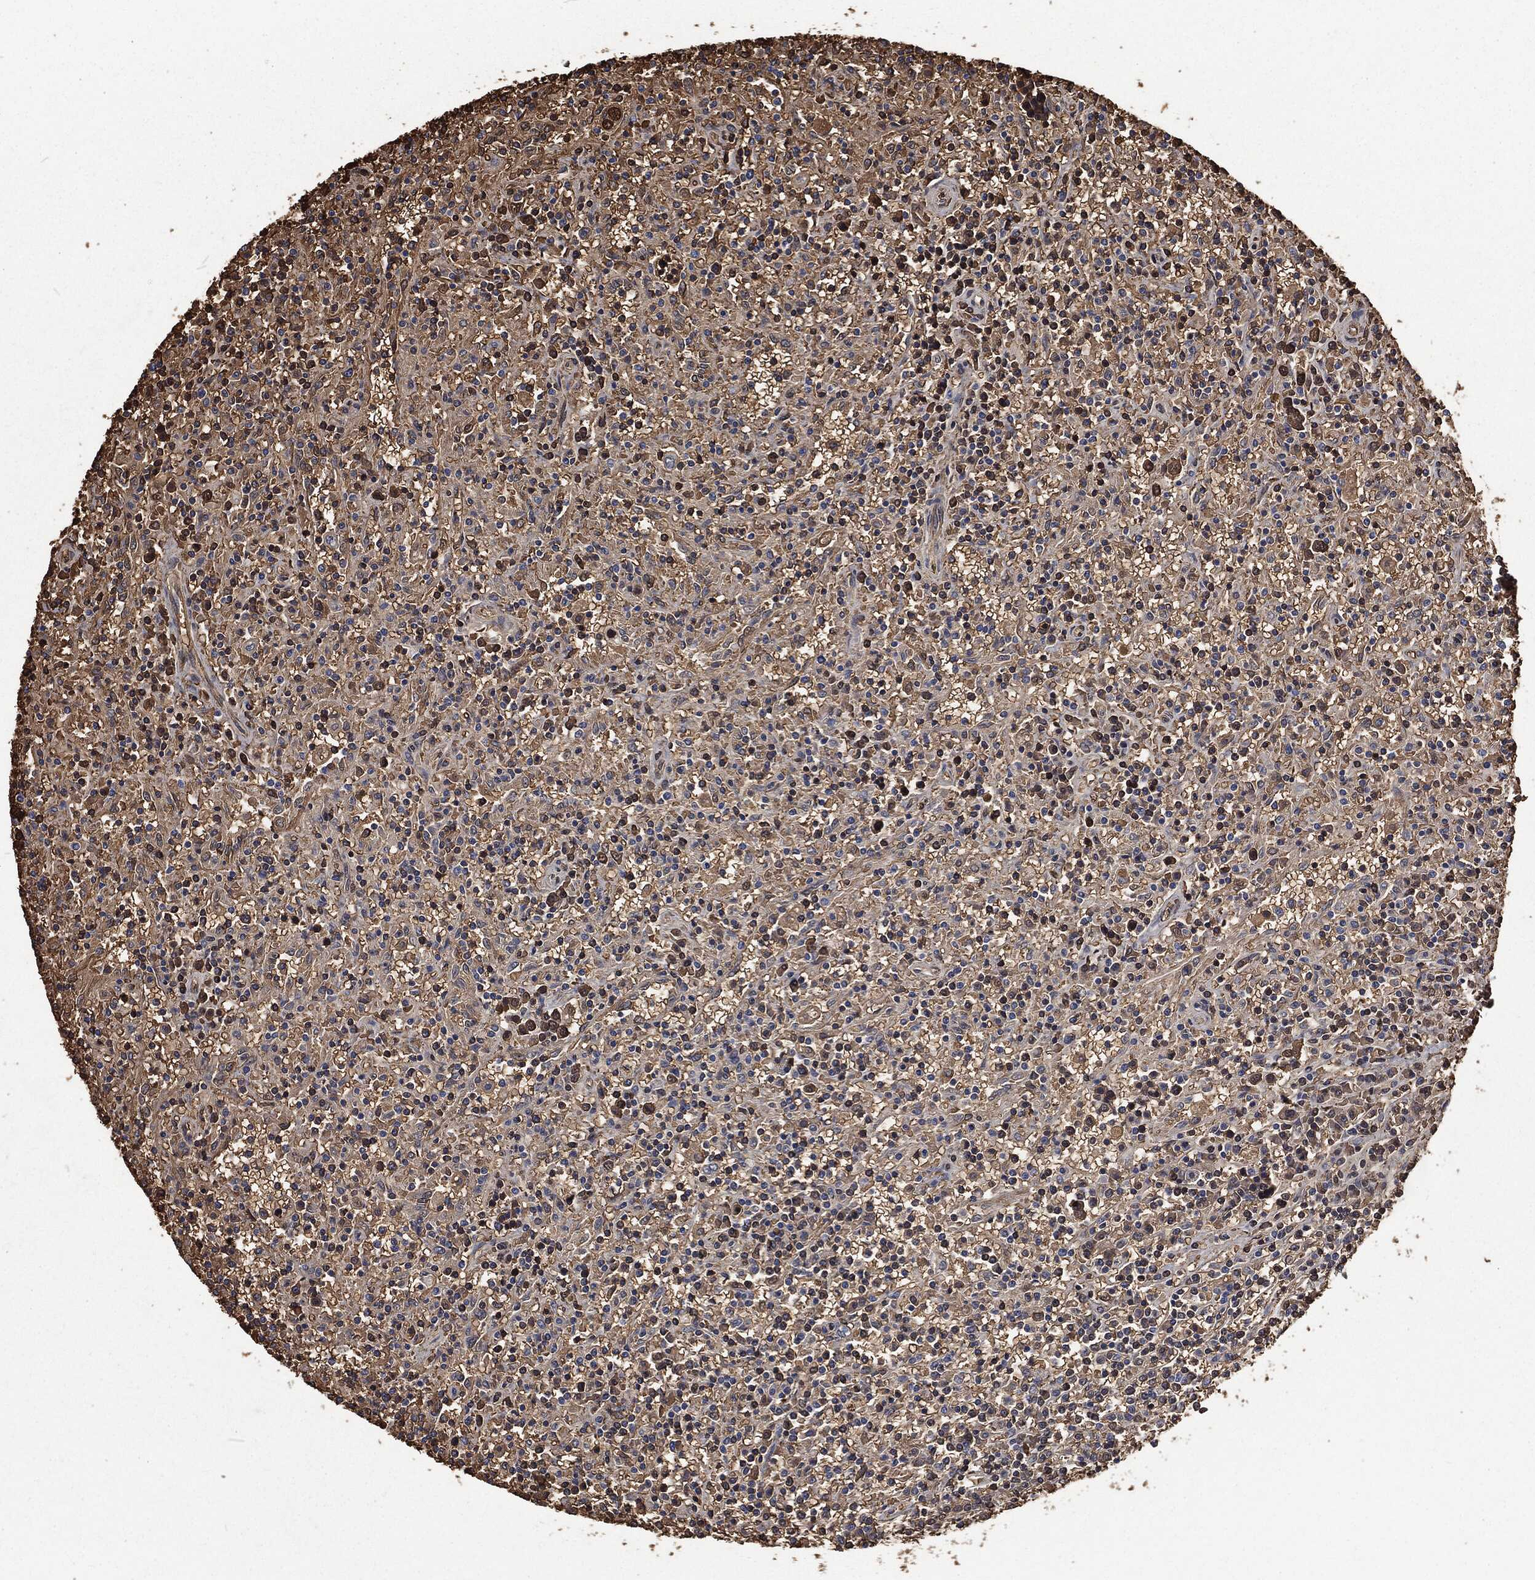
{"staining": {"intensity": "strong", "quantity": "<25%", "location": "cytoplasmic/membranous"}, "tissue": "lymphoma", "cell_type": "Tumor cells", "image_type": "cancer", "snomed": [{"axis": "morphology", "description": "Malignant lymphoma, non-Hodgkin's type, Low grade"}, {"axis": "topography", "description": "Spleen"}], "caption": "Immunohistochemistry photomicrograph of human lymphoma stained for a protein (brown), which reveals medium levels of strong cytoplasmic/membranous staining in approximately <25% of tumor cells.", "gene": "PRDX4", "patient": {"sex": "male", "age": 62}}